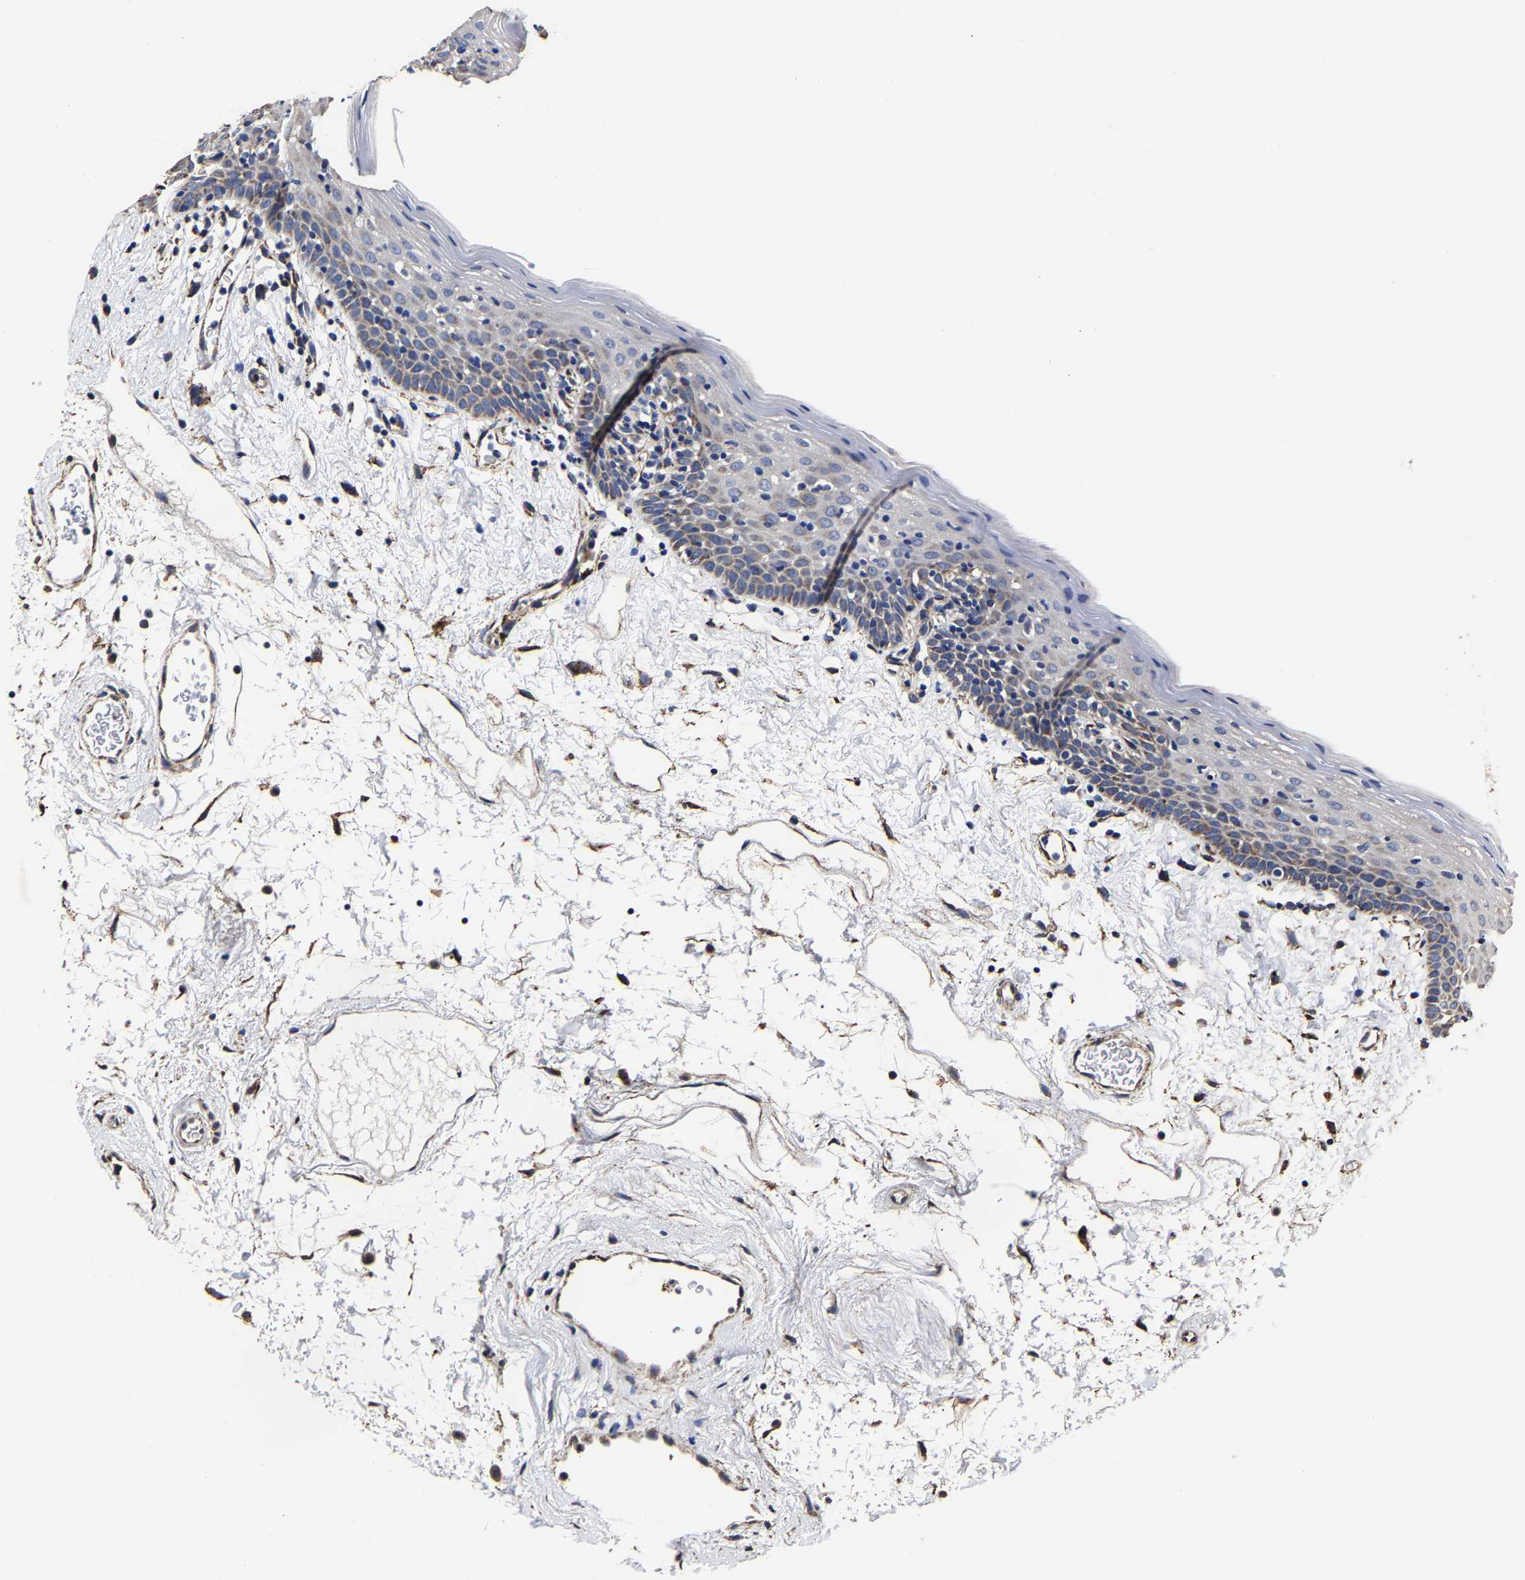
{"staining": {"intensity": "moderate", "quantity": "<25%", "location": "cytoplasmic/membranous"}, "tissue": "oral mucosa", "cell_type": "Squamous epithelial cells", "image_type": "normal", "snomed": [{"axis": "morphology", "description": "Normal tissue, NOS"}, {"axis": "topography", "description": "Skeletal muscle"}, {"axis": "topography", "description": "Oral tissue"}], "caption": "Immunohistochemistry (IHC) micrograph of benign oral mucosa: oral mucosa stained using immunohistochemistry (IHC) exhibits low levels of moderate protein expression localized specifically in the cytoplasmic/membranous of squamous epithelial cells, appearing as a cytoplasmic/membranous brown color.", "gene": "AASS", "patient": {"sex": "male", "age": 58}}